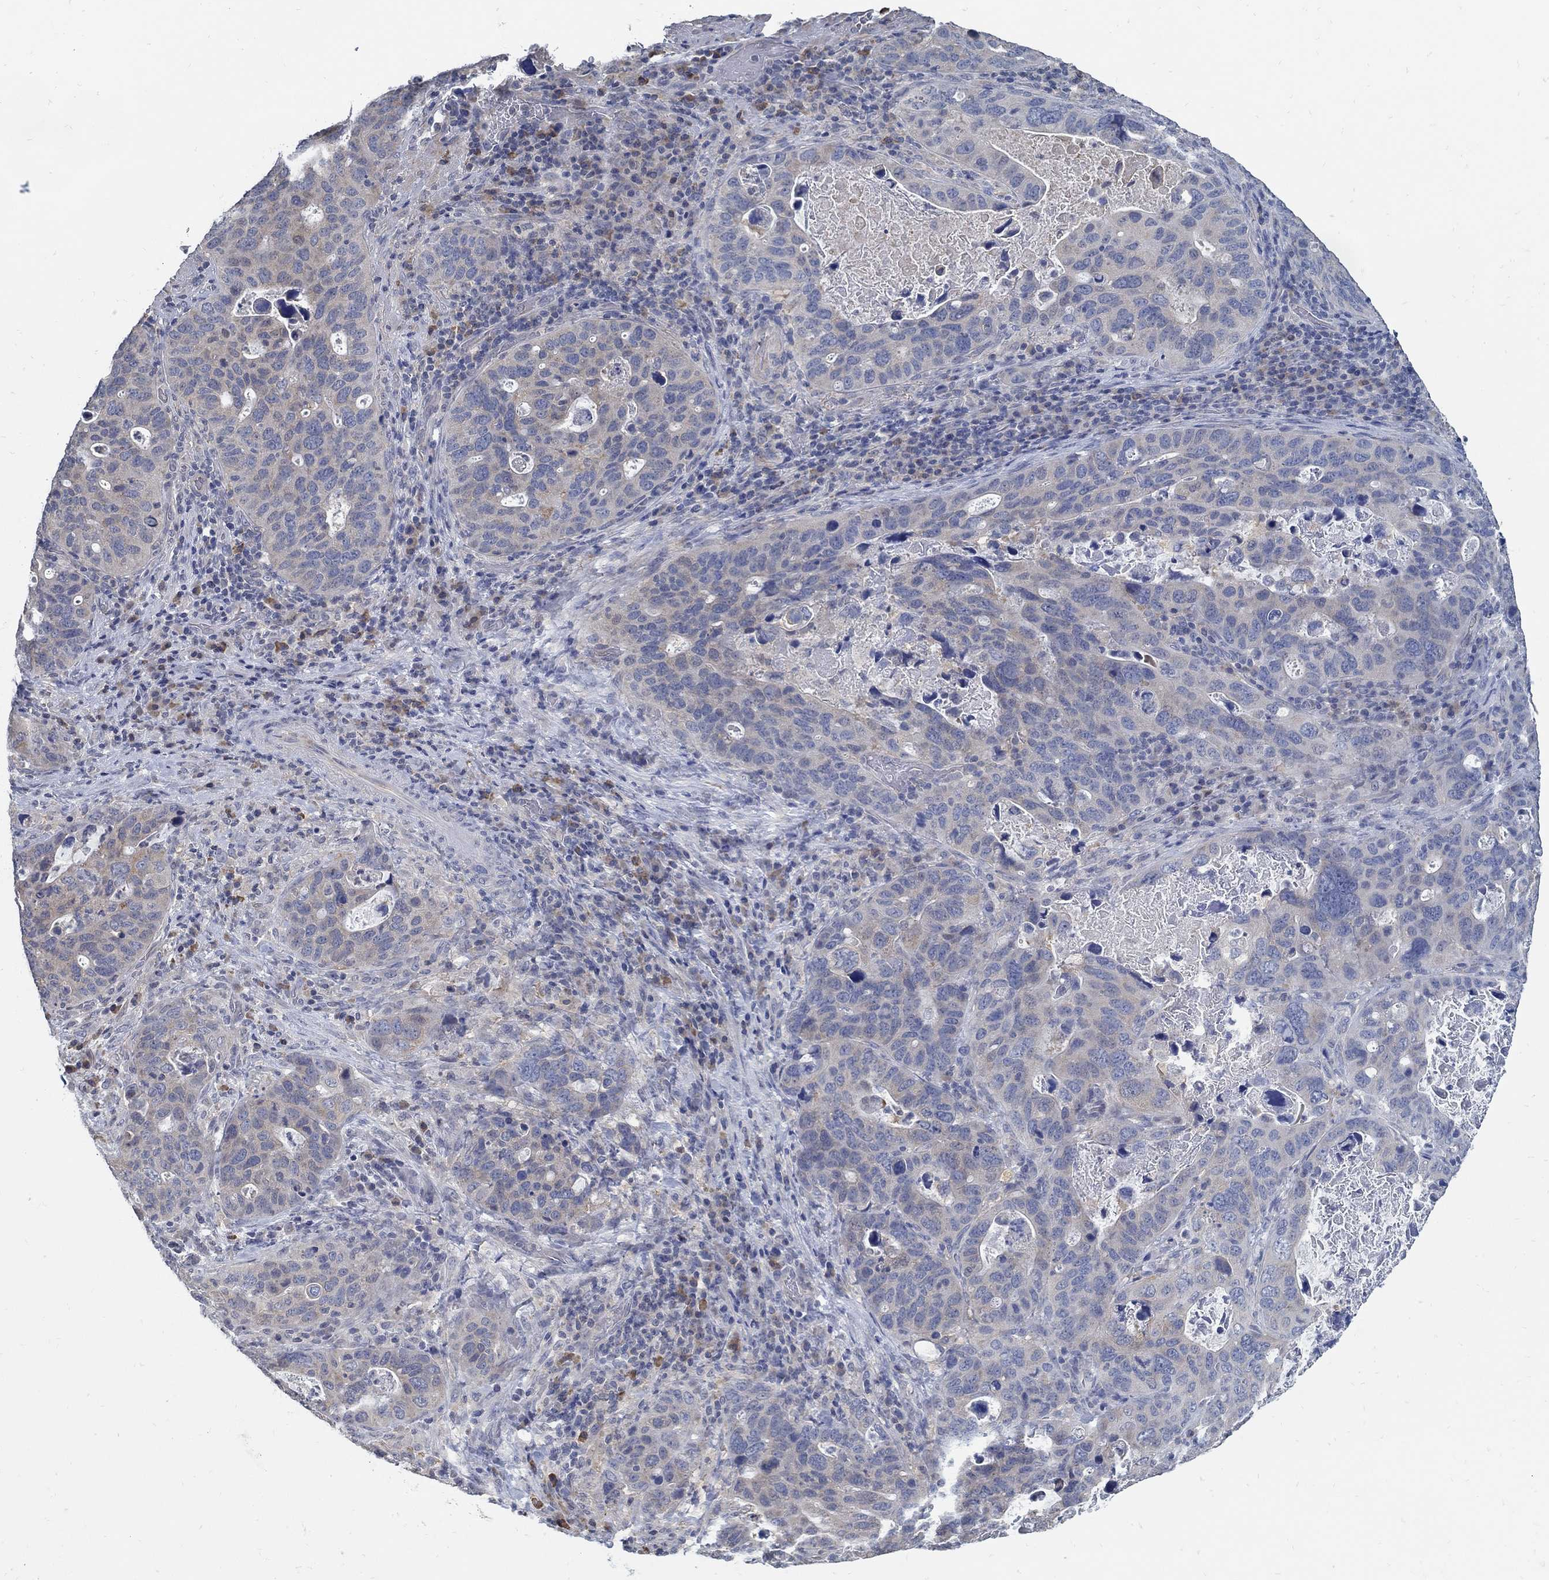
{"staining": {"intensity": "moderate", "quantity": "<25%", "location": "cytoplasmic/membranous"}, "tissue": "stomach cancer", "cell_type": "Tumor cells", "image_type": "cancer", "snomed": [{"axis": "morphology", "description": "Adenocarcinoma, NOS"}, {"axis": "topography", "description": "Stomach"}], "caption": "The photomicrograph demonstrates immunohistochemical staining of stomach adenocarcinoma. There is moderate cytoplasmic/membranous staining is appreciated in about <25% of tumor cells.", "gene": "PCDH11X", "patient": {"sex": "male", "age": 54}}